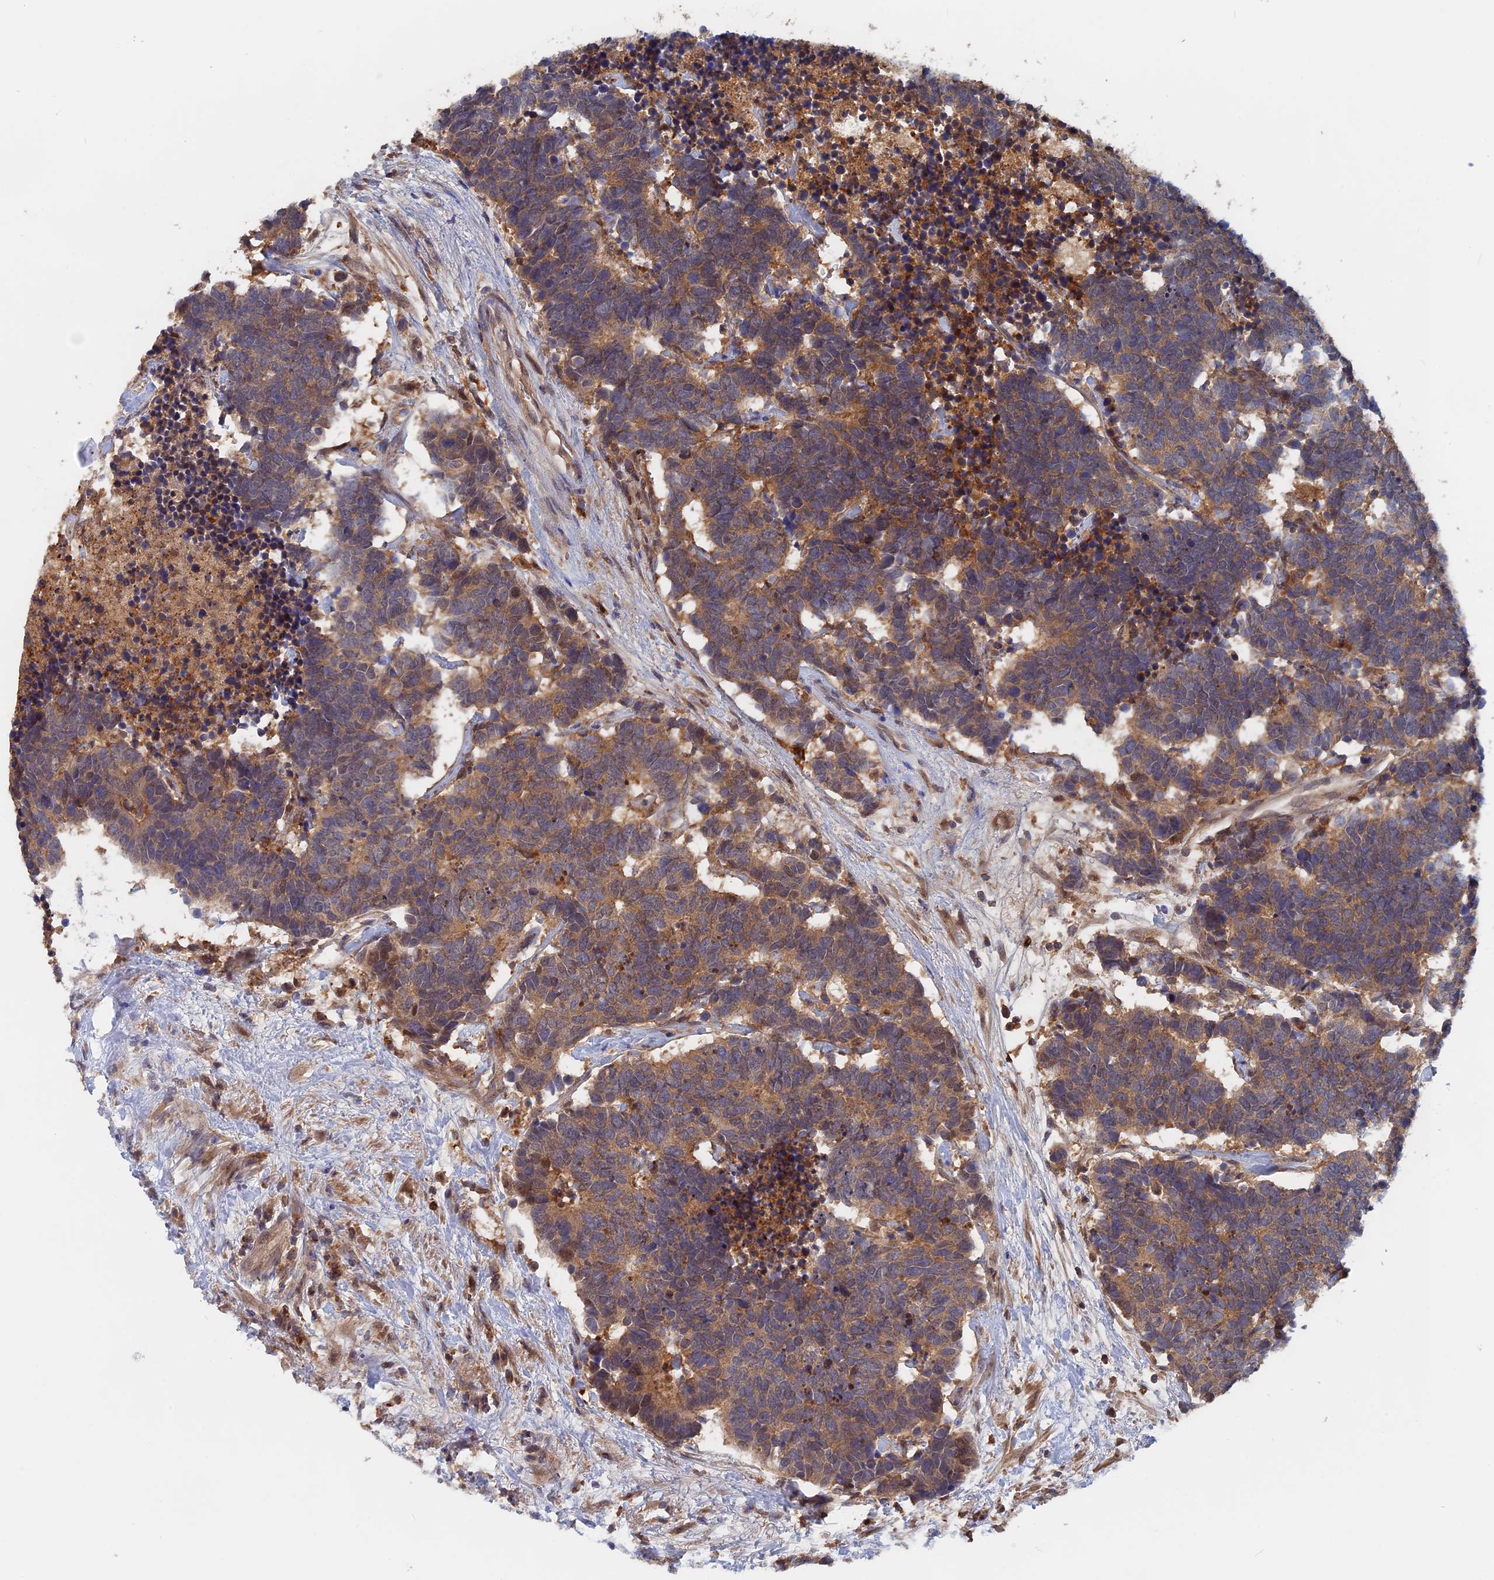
{"staining": {"intensity": "weak", "quantity": ">75%", "location": "cytoplasmic/membranous"}, "tissue": "carcinoid", "cell_type": "Tumor cells", "image_type": "cancer", "snomed": [{"axis": "morphology", "description": "Carcinoma, NOS"}, {"axis": "morphology", "description": "Carcinoid, malignant, NOS"}, {"axis": "topography", "description": "Urinary bladder"}], "caption": "Malignant carcinoid stained with a brown dye shows weak cytoplasmic/membranous positive staining in approximately >75% of tumor cells.", "gene": "BLVRA", "patient": {"sex": "male", "age": 57}}